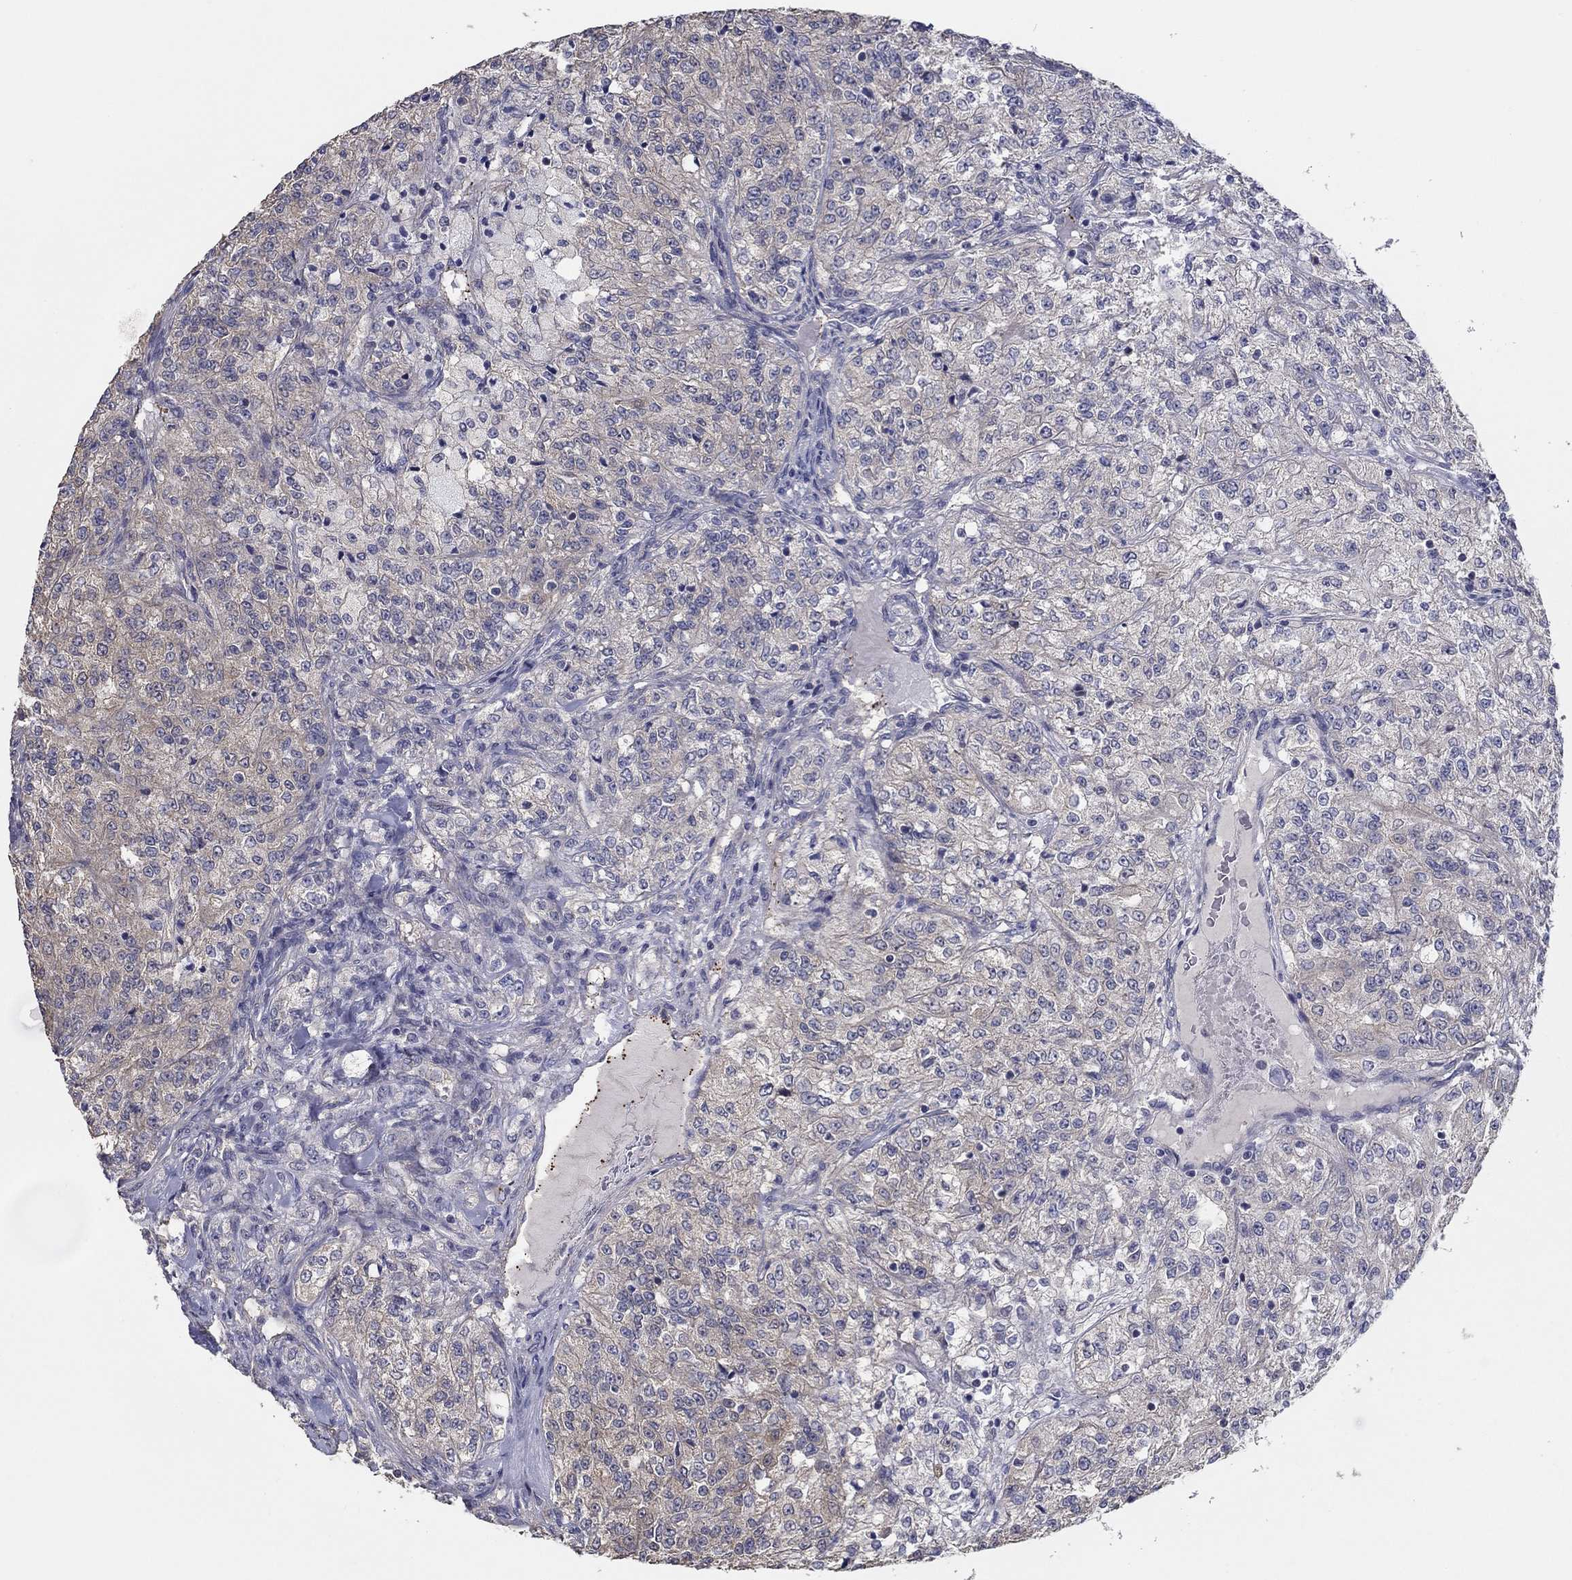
{"staining": {"intensity": "weak", "quantity": "<25%", "location": "cytoplasmic/membranous"}, "tissue": "renal cancer", "cell_type": "Tumor cells", "image_type": "cancer", "snomed": [{"axis": "morphology", "description": "Adenocarcinoma, NOS"}, {"axis": "topography", "description": "Kidney"}], "caption": "Tumor cells show no significant staining in renal cancer (adenocarcinoma).", "gene": "DOCK3", "patient": {"sex": "female", "age": 63}}